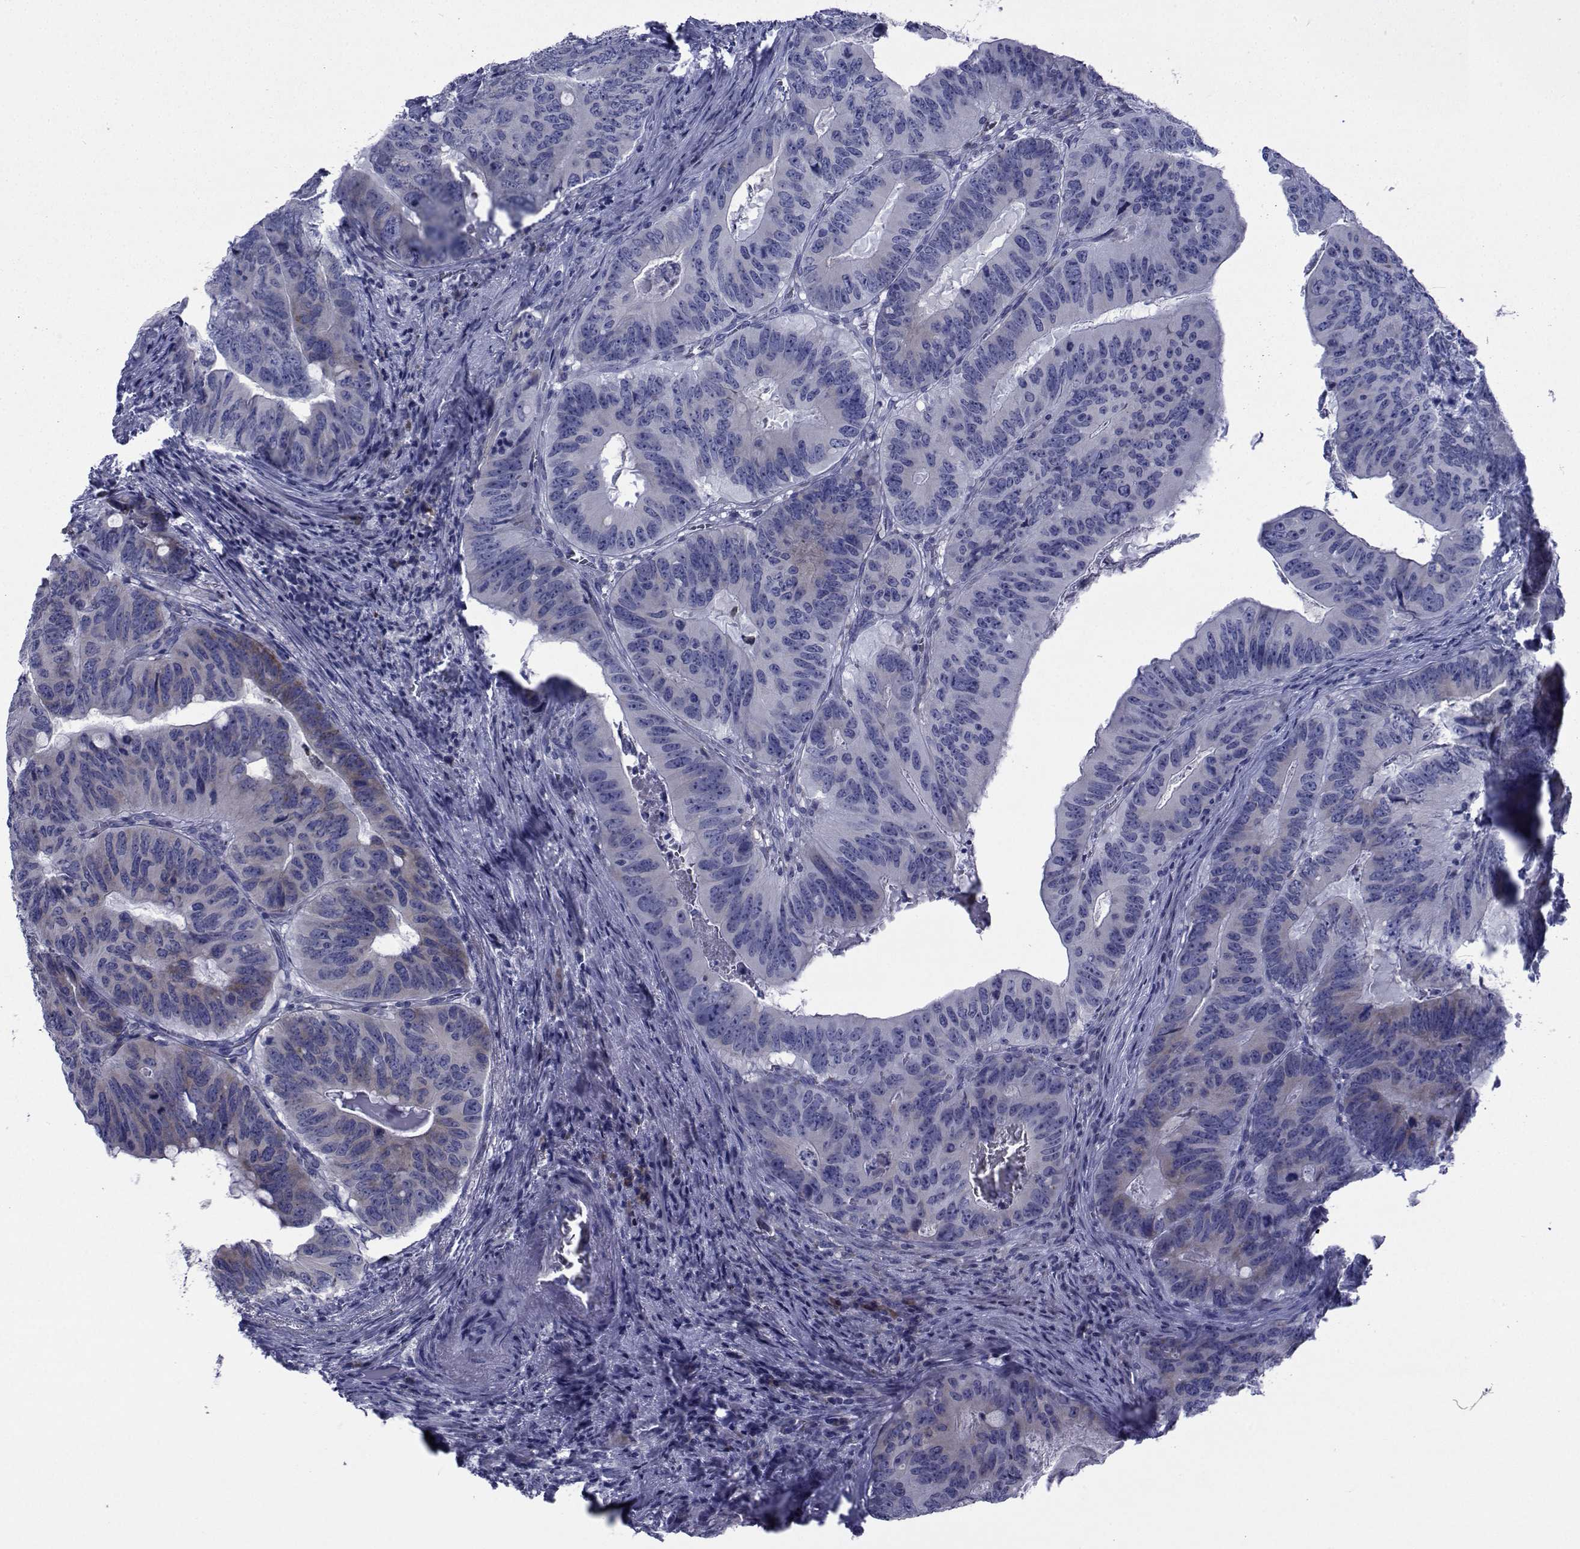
{"staining": {"intensity": "moderate", "quantity": "25%-75%", "location": "cytoplasmic/membranous"}, "tissue": "colorectal cancer", "cell_type": "Tumor cells", "image_type": "cancer", "snomed": [{"axis": "morphology", "description": "Adenocarcinoma, NOS"}, {"axis": "topography", "description": "Colon"}], "caption": "DAB immunohistochemical staining of human colorectal cancer (adenocarcinoma) exhibits moderate cytoplasmic/membranous protein staining in approximately 25%-75% of tumor cells. (DAB IHC, brown staining for protein, blue staining for nuclei).", "gene": "ROPN1", "patient": {"sex": "male", "age": 79}}